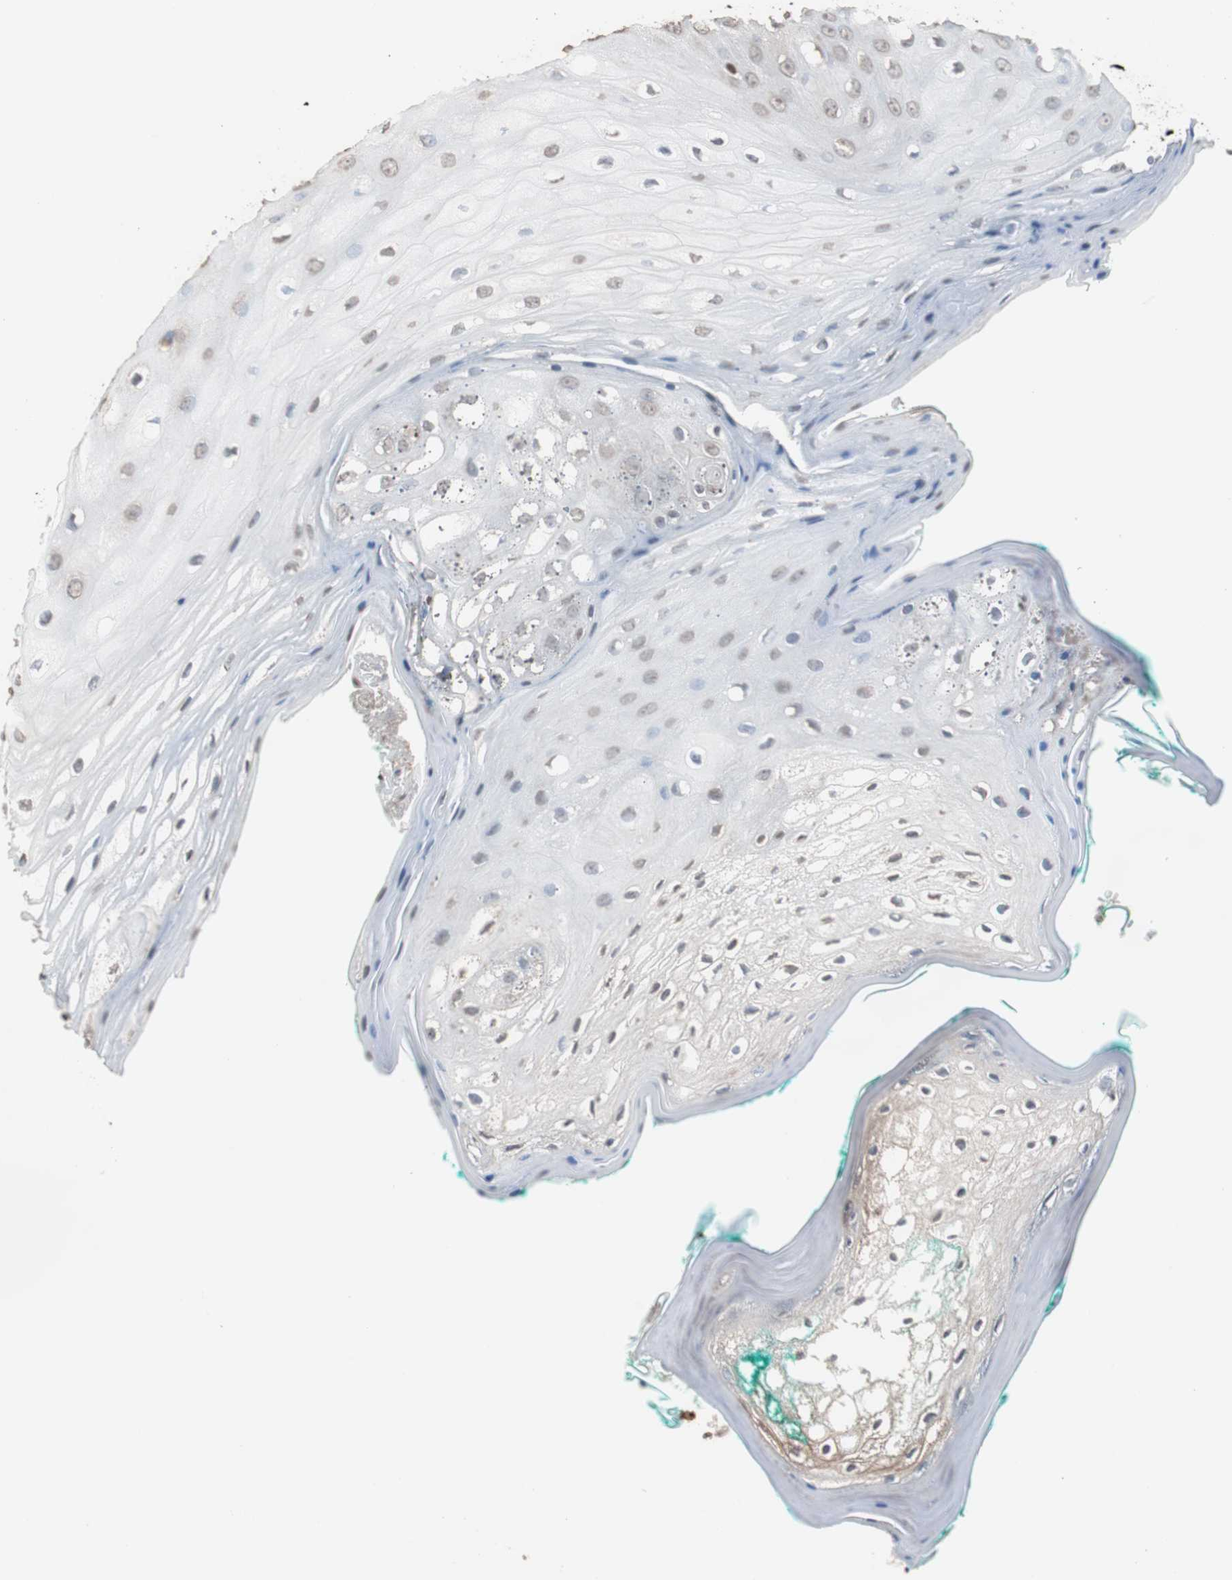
{"staining": {"intensity": "strong", "quantity": "<25%", "location": "nuclear"}, "tissue": "oral mucosa", "cell_type": "Squamous epithelial cells", "image_type": "normal", "snomed": [{"axis": "morphology", "description": "Normal tissue, NOS"}, {"axis": "morphology", "description": "Squamous cell carcinoma, NOS"}, {"axis": "topography", "description": "Skeletal muscle"}, {"axis": "topography", "description": "Oral tissue"}, {"axis": "topography", "description": "Head-Neck"}], "caption": "Protein analysis of benign oral mucosa reveals strong nuclear expression in approximately <25% of squamous epithelial cells.", "gene": "TOP2A", "patient": {"sex": "female", "age": 84}}